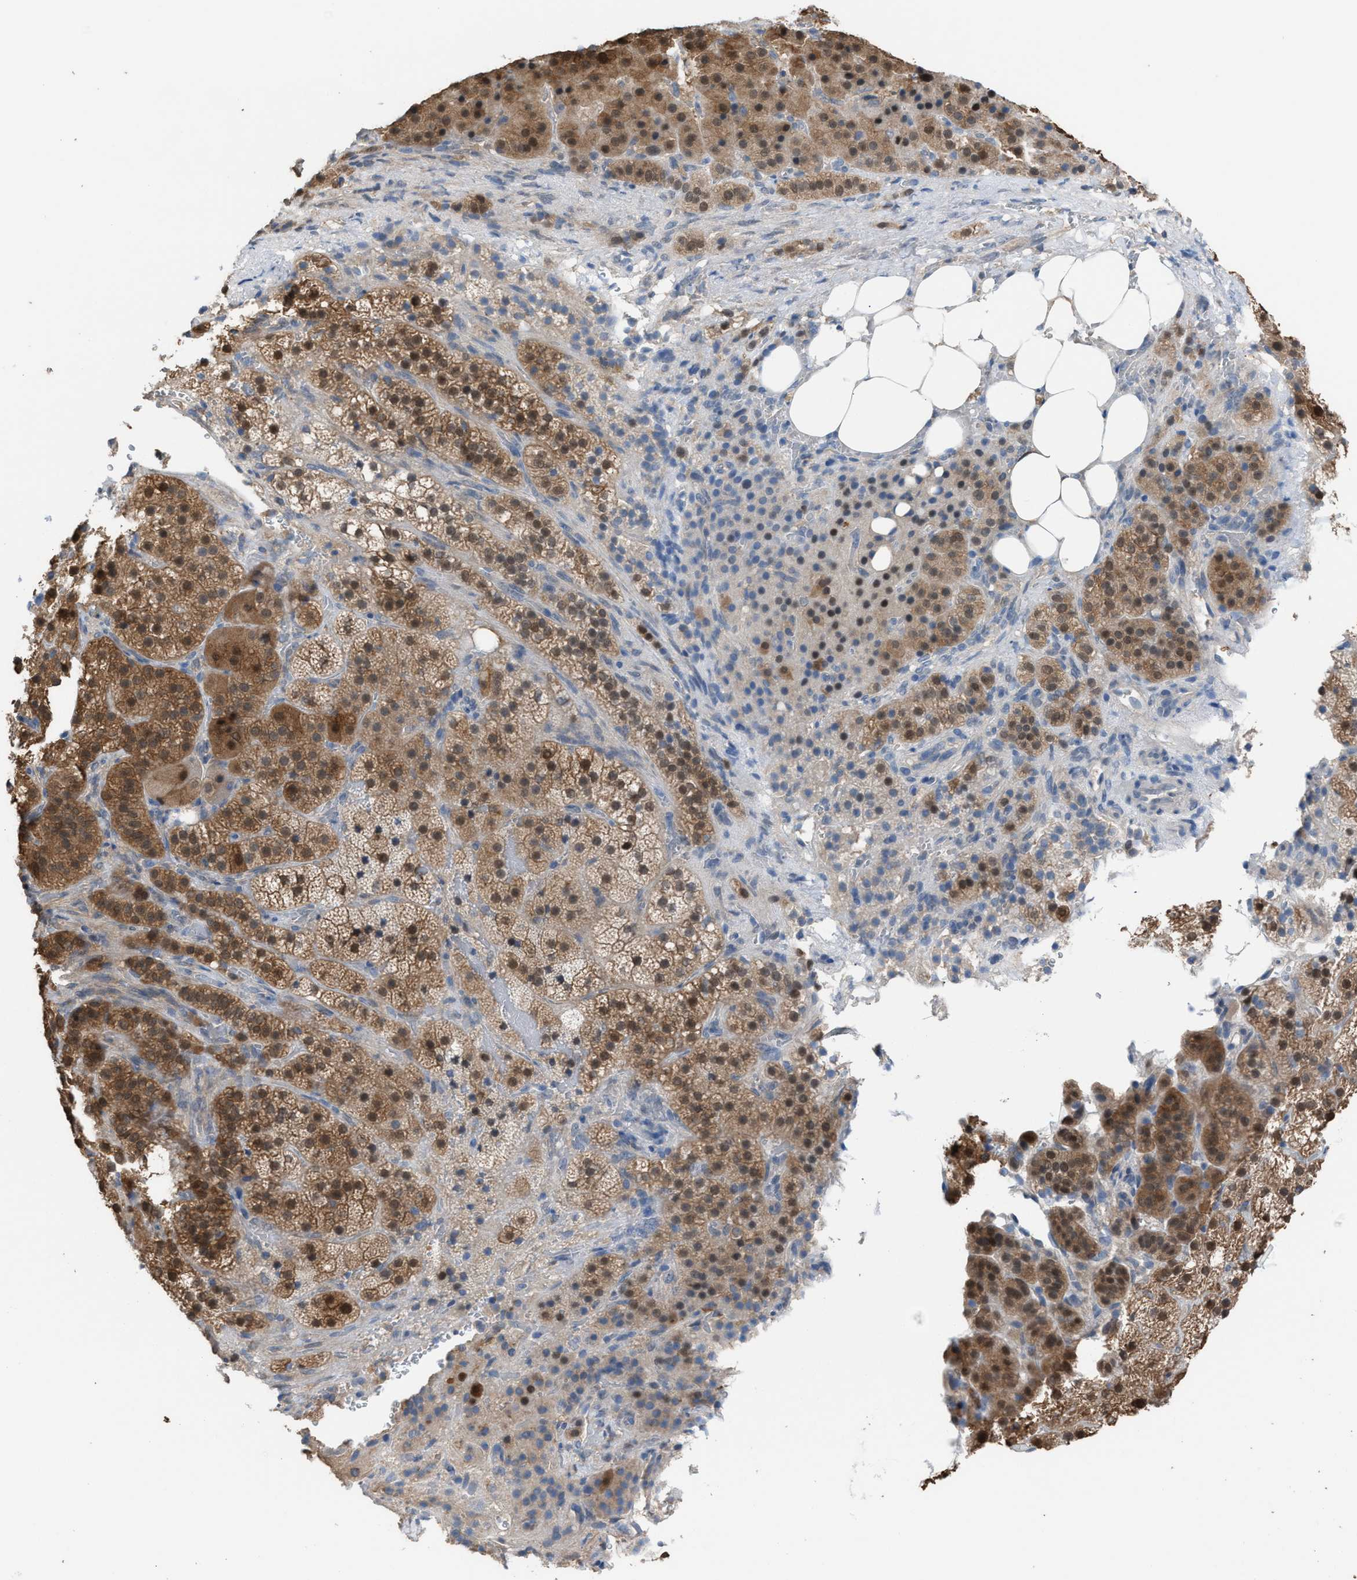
{"staining": {"intensity": "moderate", "quantity": ">75%", "location": "cytoplasmic/membranous,nuclear"}, "tissue": "adrenal gland", "cell_type": "Glandular cells", "image_type": "normal", "snomed": [{"axis": "morphology", "description": "Normal tissue, NOS"}, {"axis": "topography", "description": "Adrenal gland"}], "caption": "DAB (3,3'-diaminobenzidine) immunohistochemical staining of unremarkable adrenal gland displays moderate cytoplasmic/membranous,nuclear protein positivity in approximately >75% of glandular cells. (IHC, brightfield microscopy, high magnification).", "gene": "NQO2", "patient": {"sex": "female", "age": 59}}